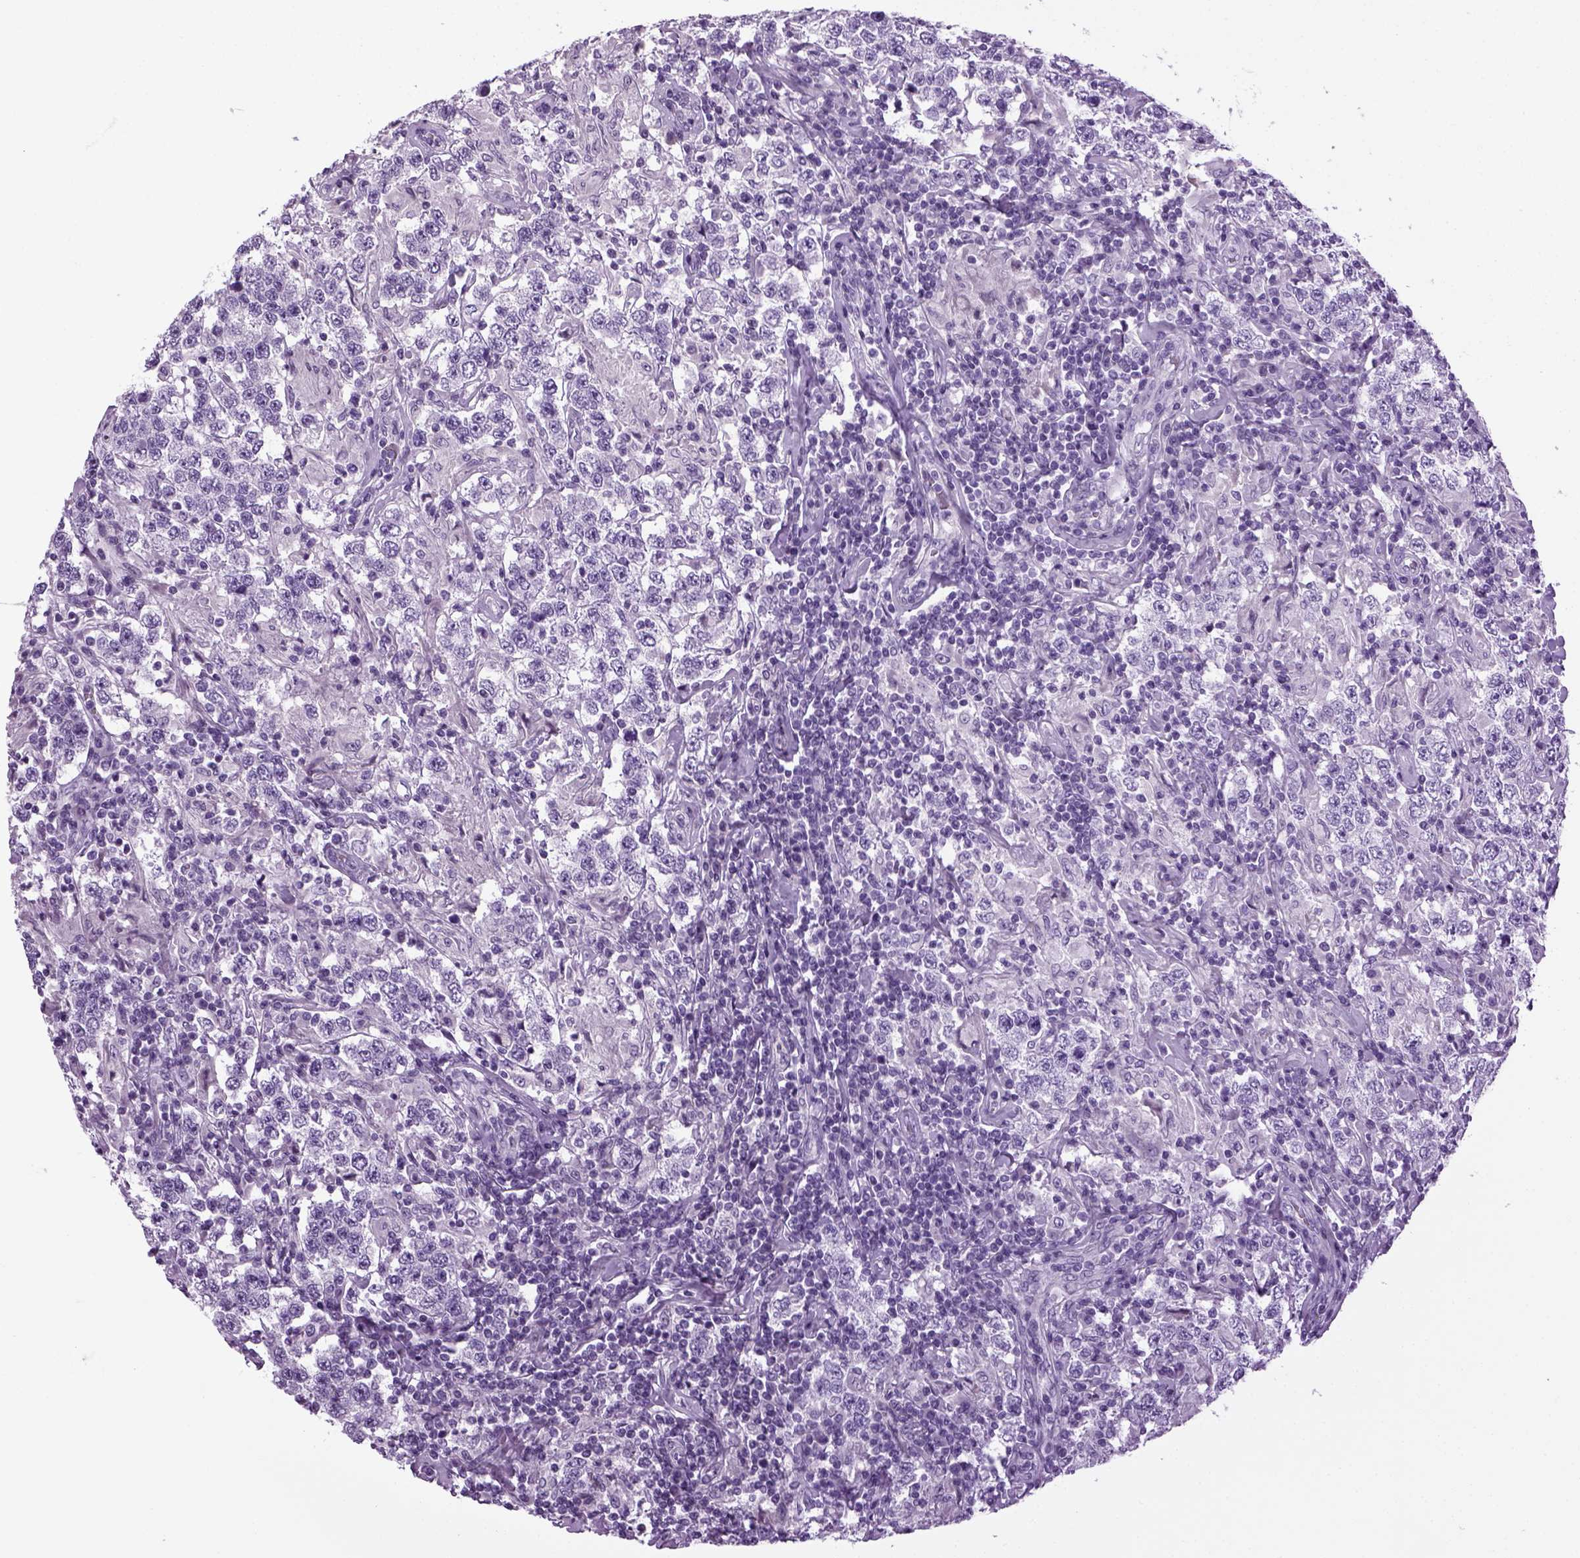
{"staining": {"intensity": "negative", "quantity": "none", "location": "none"}, "tissue": "testis cancer", "cell_type": "Tumor cells", "image_type": "cancer", "snomed": [{"axis": "morphology", "description": "Seminoma, NOS"}, {"axis": "morphology", "description": "Carcinoma, Embryonal, NOS"}, {"axis": "topography", "description": "Testis"}], "caption": "A high-resolution micrograph shows immunohistochemistry staining of embryonal carcinoma (testis), which reveals no significant positivity in tumor cells. Brightfield microscopy of IHC stained with DAB (3,3'-diaminobenzidine) (brown) and hematoxylin (blue), captured at high magnification.", "gene": "HMCN2", "patient": {"sex": "male", "age": 41}}